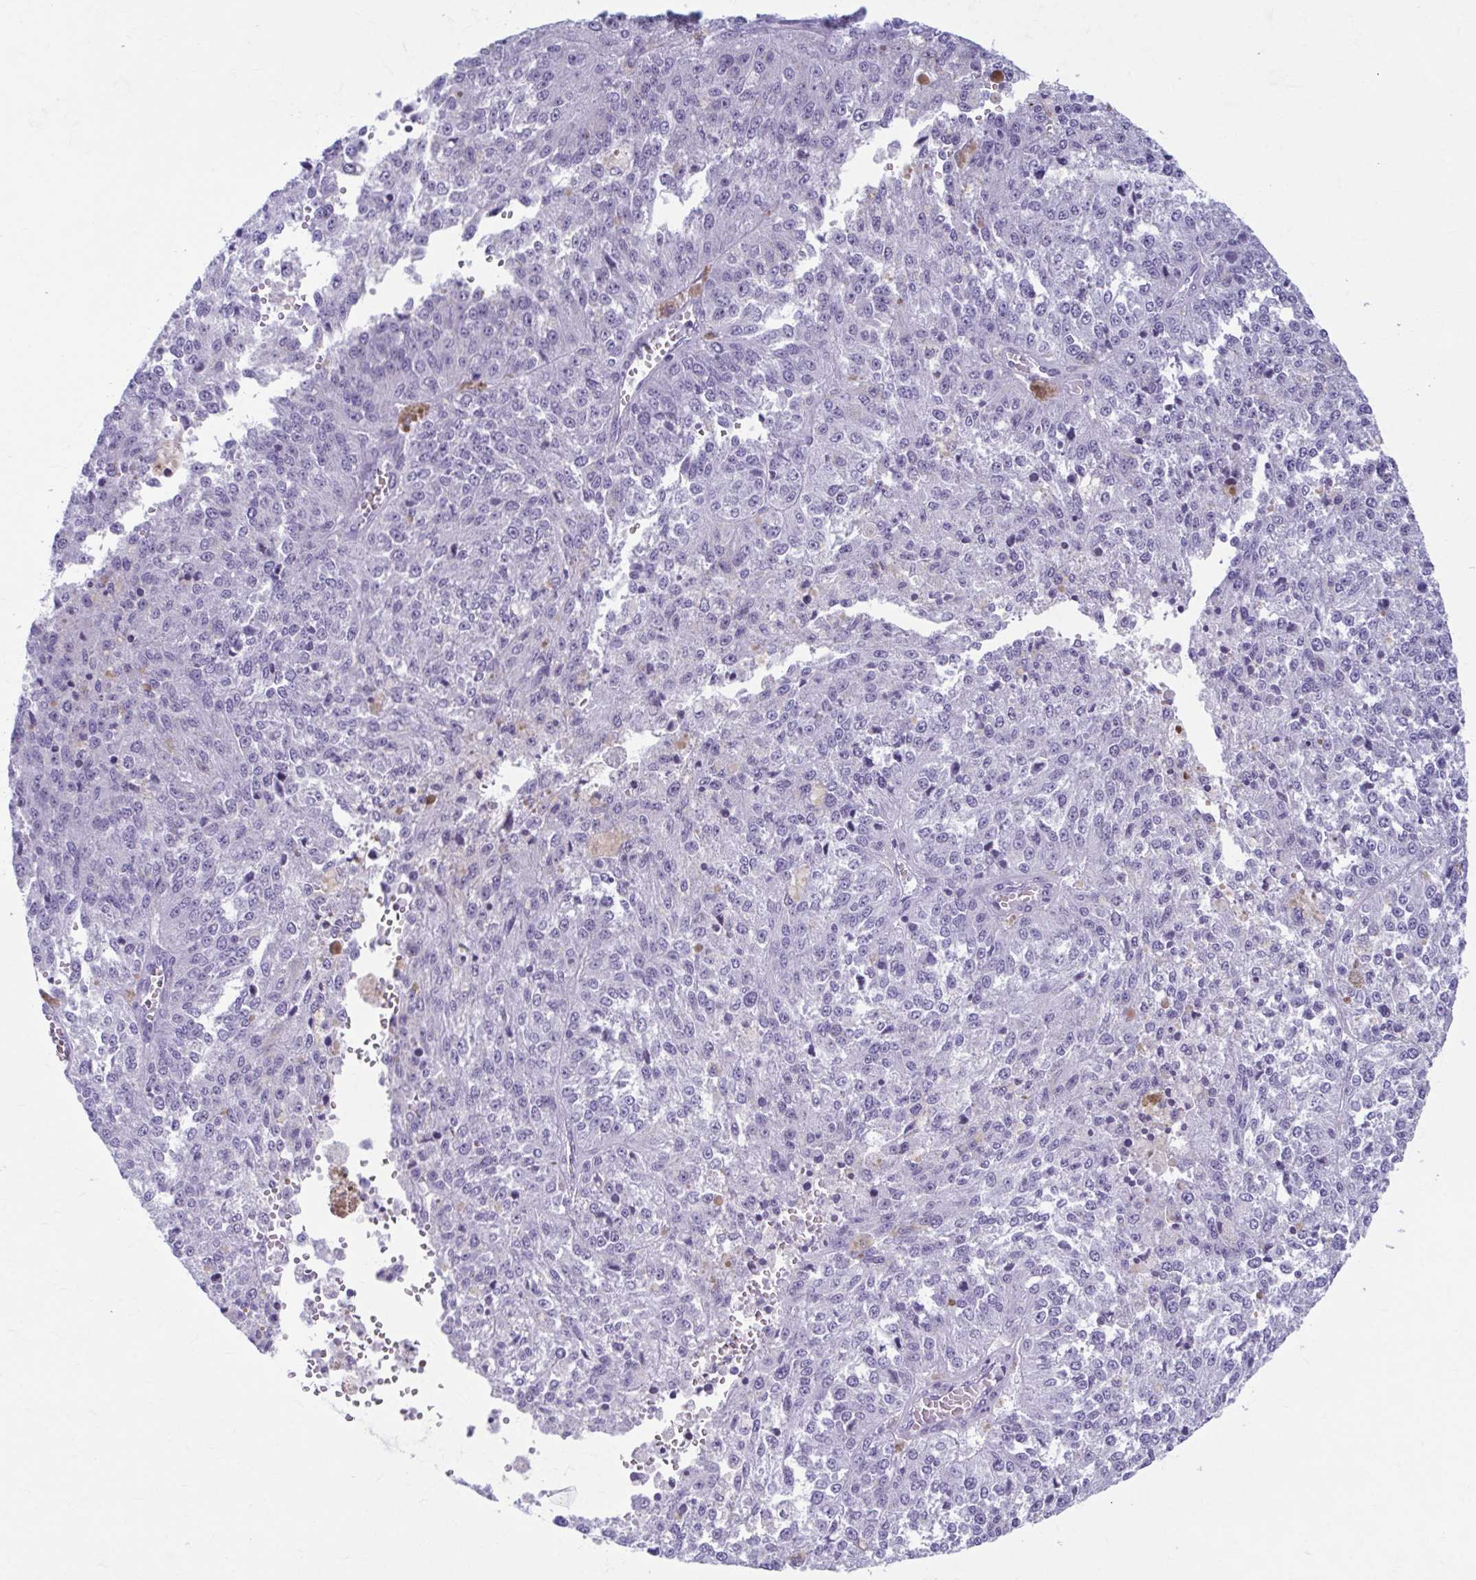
{"staining": {"intensity": "negative", "quantity": "none", "location": "none"}, "tissue": "melanoma", "cell_type": "Tumor cells", "image_type": "cancer", "snomed": [{"axis": "morphology", "description": "Malignant melanoma, Metastatic site"}, {"axis": "topography", "description": "Lymph node"}], "caption": "DAB (3,3'-diaminobenzidine) immunohistochemical staining of human melanoma displays no significant staining in tumor cells.", "gene": "TCEAL3", "patient": {"sex": "female", "age": 64}}